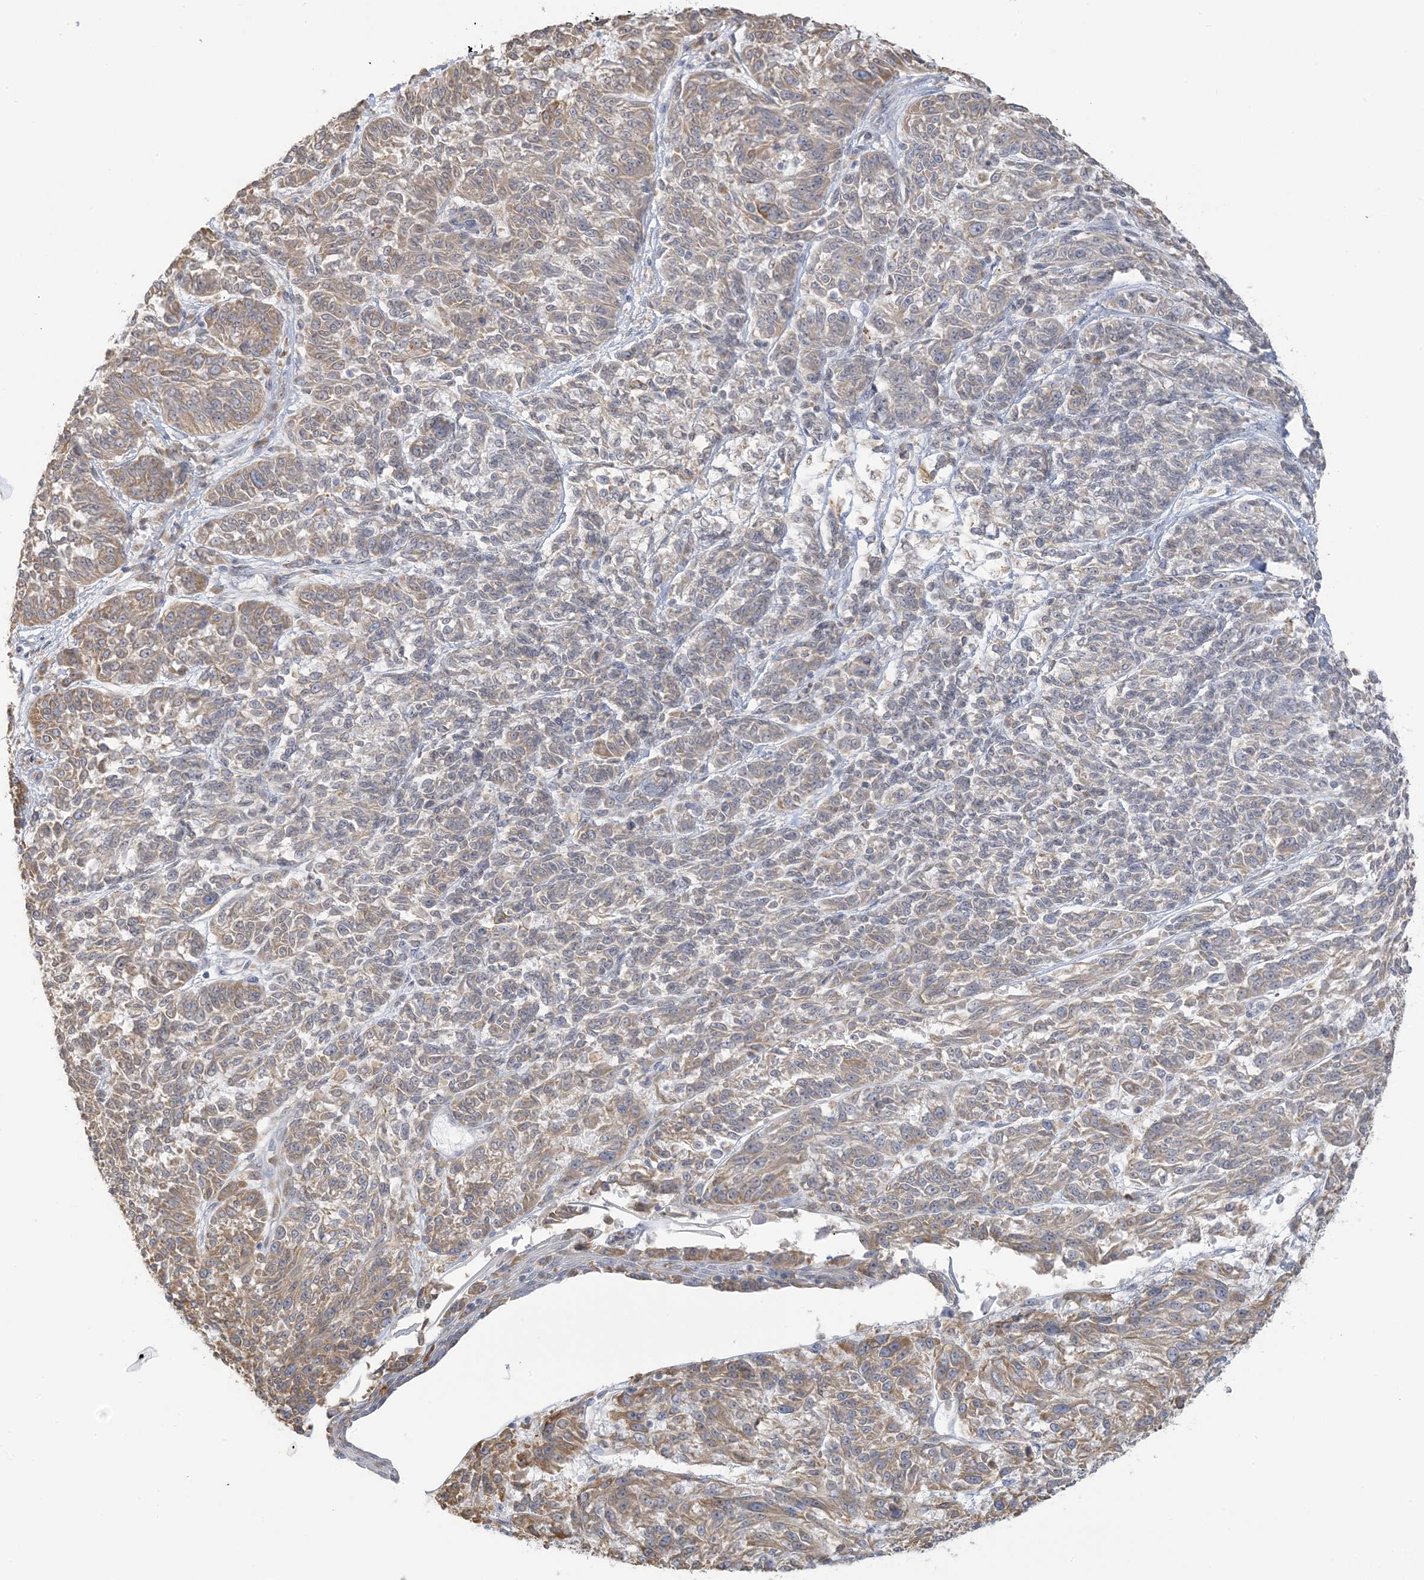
{"staining": {"intensity": "moderate", "quantity": ">75%", "location": "cytoplasmic/membranous"}, "tissue": "melanoma", "cell_type": "Tumor cells", "image_type": "cancer", "snomed": [{"axis": "morphology", "description": "Malignant melanoma, NOS"}, {"axis": "topography", "description": "Skin"}], "caption": "Immunohistochemistry (IHC) of human malignant melanoma demonstrates medium levels of moderate cytoplasmic/membranous staining in about >75% of tumor cells. Using DAB (3,3'-diaminobenzidine) (brown) and hematoxylin (blue) stains, captured at high magnification using brightfield microscopy.", "gene": "EEFSEC", "patient": {"sex": "male", "age": 53}}